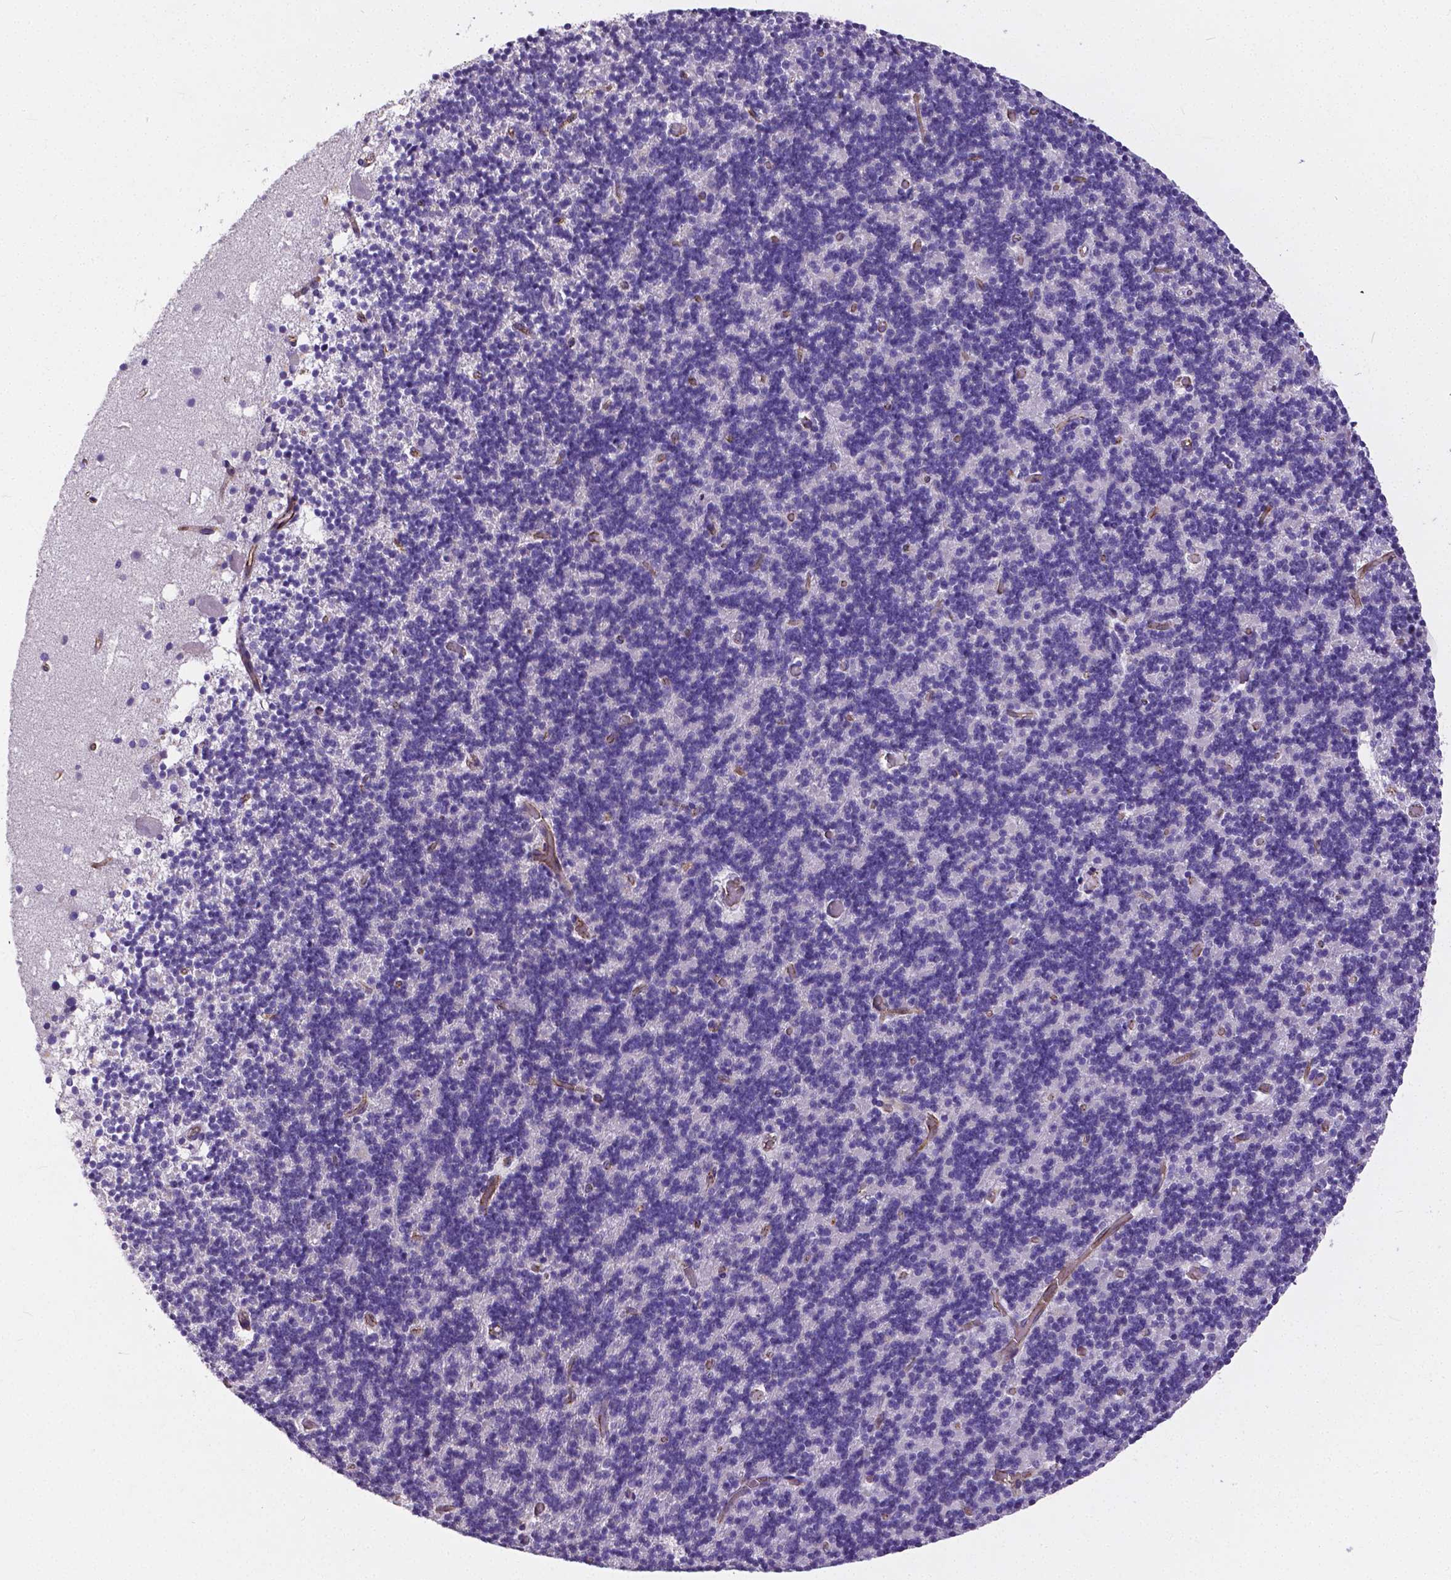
{"staining": {"intensity": "negative", "quantity": "none", "location": "none"}, "tissue": "cerebellum", "cell_type": "Cells in granular layer", "image_type": "normal", "snomed": [{"axis": "morphology", "description": "Normal tissue, NOS"}, {"axis": "topography", "description": "Cerebellum"}], "caption": "The image demonstrates no significant positivity in cells in granular layer of cerebellum.", "gene": "OCLN", "patient": {"sex": "male", "age": 70}}